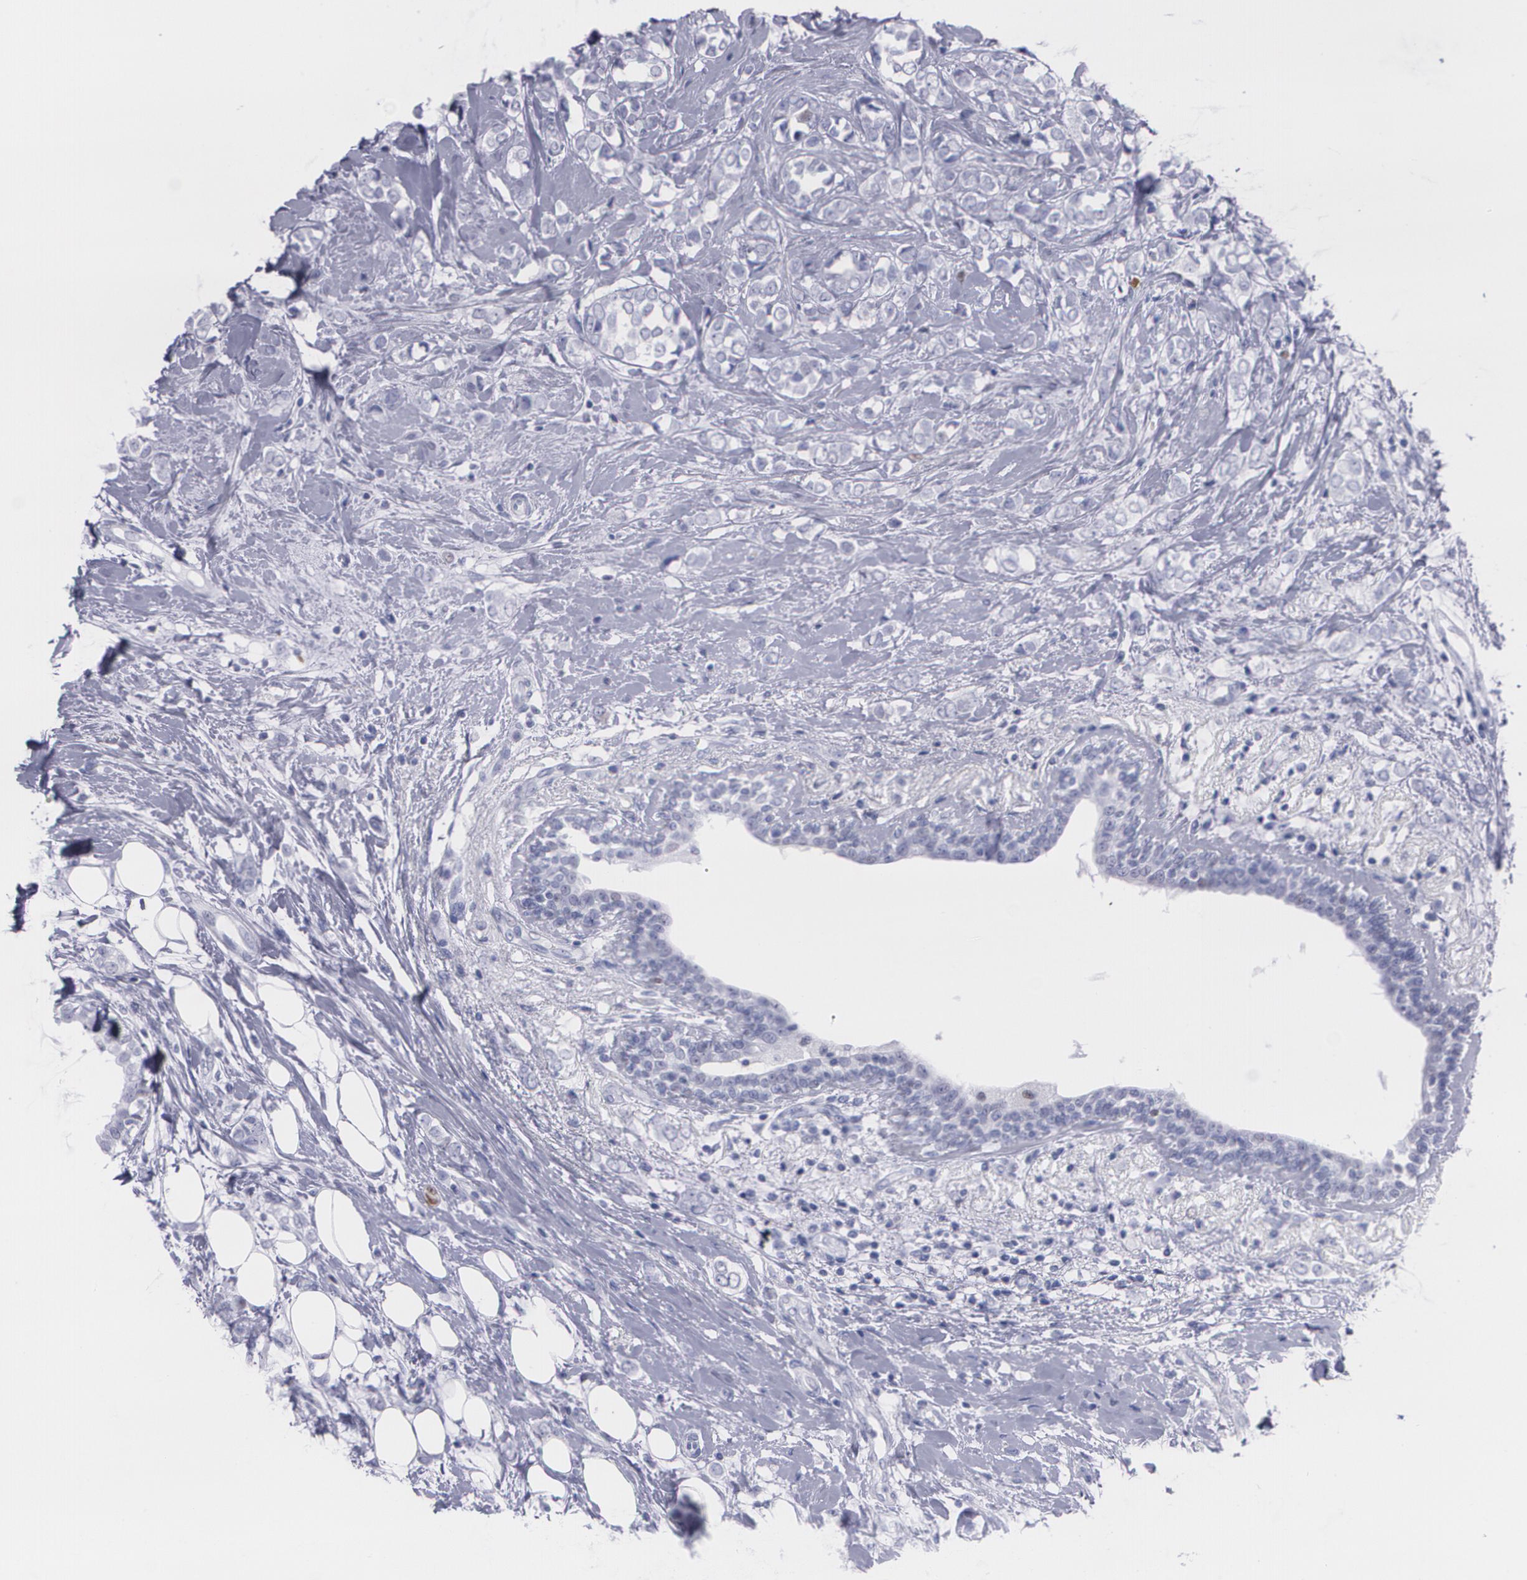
{"staining": {"intensity": "negative", "quantity": "none", "location": "none"}, "tissue": "breast cancer", "cell_type": "Tumor cells", "image_type": "cancer", "snomed": [{"axis": "morphology", "description": "Normal tissue, NOS"}, {"axis": "morphology", "description": "Lobular carcinoma"}, {"axis": "topography", "description": "Breast"}], "caption": "A photomicrograph of human lobular carcinoma (breast) is negative for staining in tumor cells.", "gene": "TP53", "patient": {"sex": "female", "age": 47}}